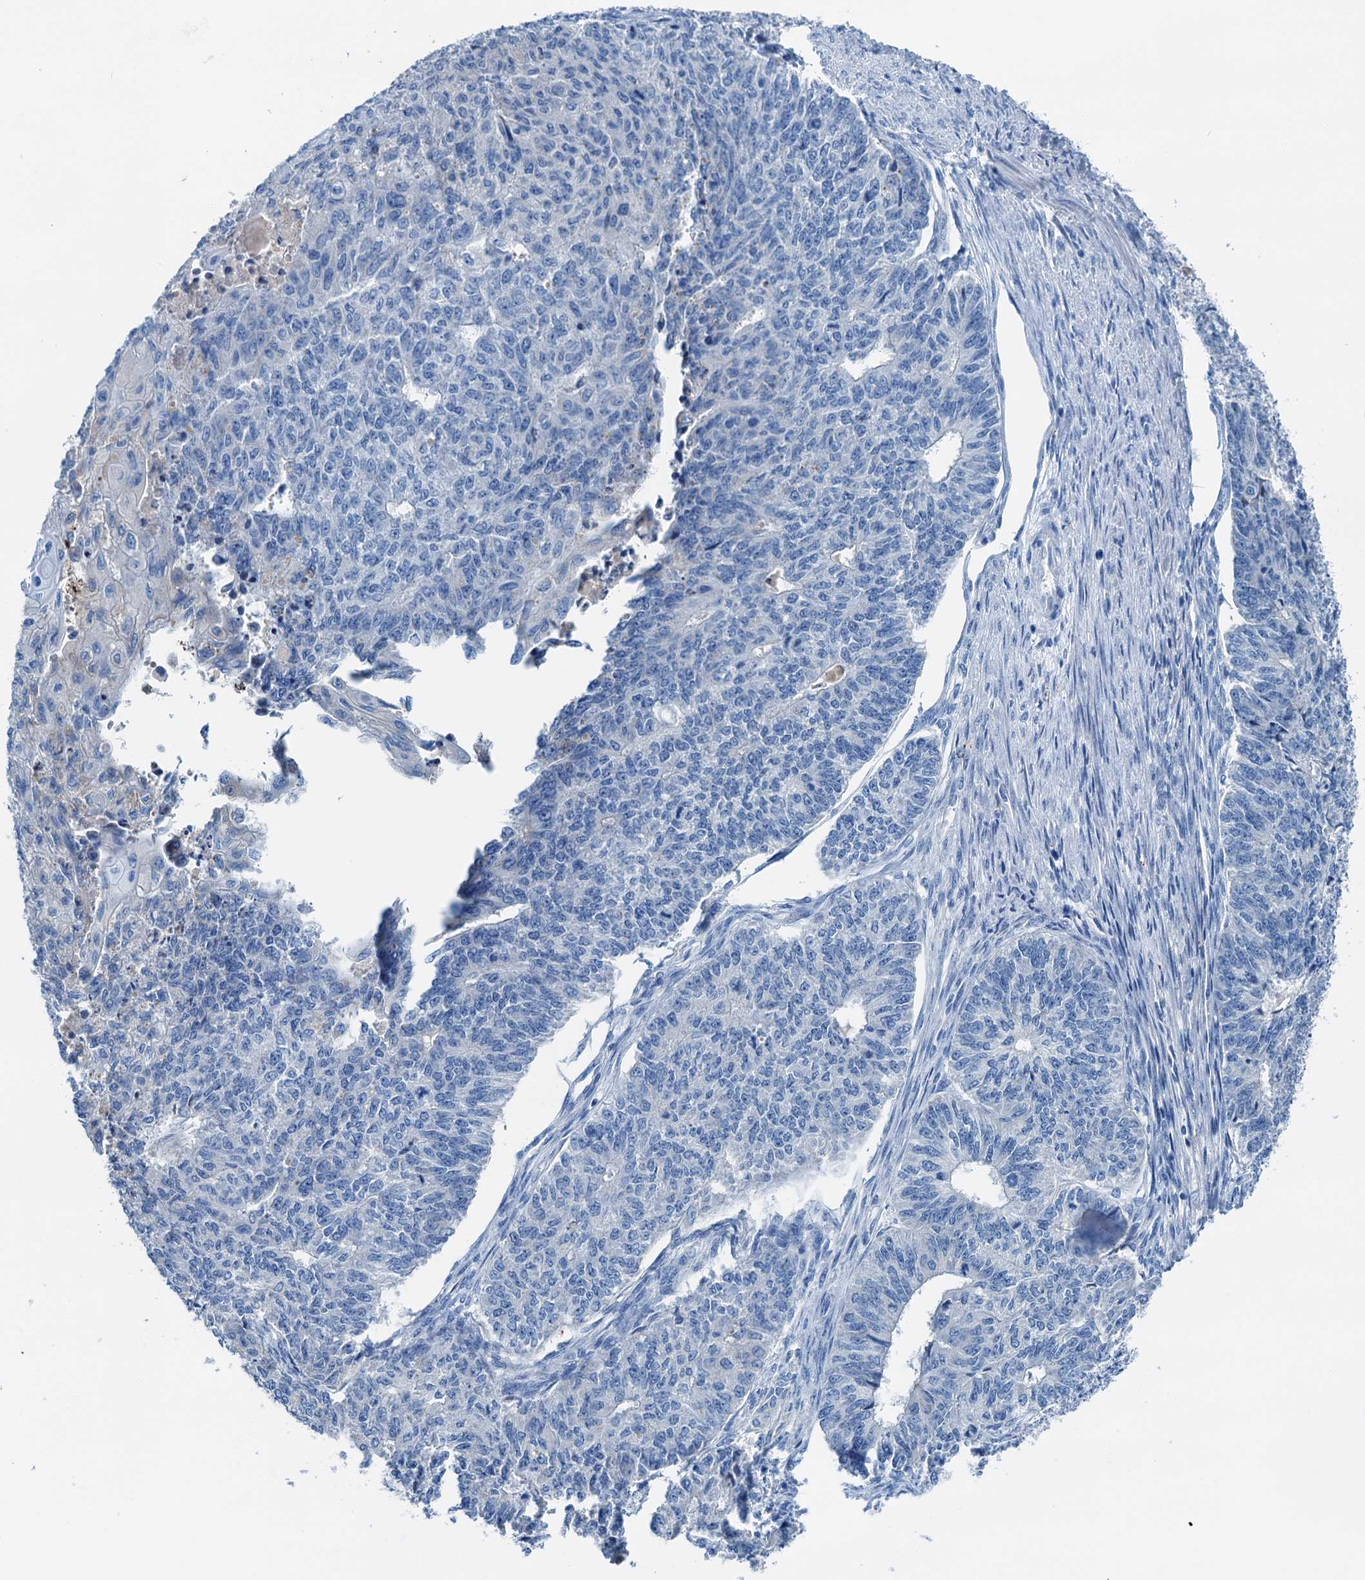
{"staining": {"intensity": "negative", "quantity": "none", "location": "none"}, "tissue": "endometrial cancer", "cell_type": "Tumor cells", "image_type": "cancer", "snomed": [{"axis": "morphology", "description": "Adenocarcinoma, NOS"}, {"axis": "topography", "description": "Endometrium"}], "caption": "DAB immunohistochemical staining of human endometrial adenocarcinoma reveals no significant expression in tumor cells.", "gene": "C1QTNF4", "patient": {"sex": "female", "age": 32}}